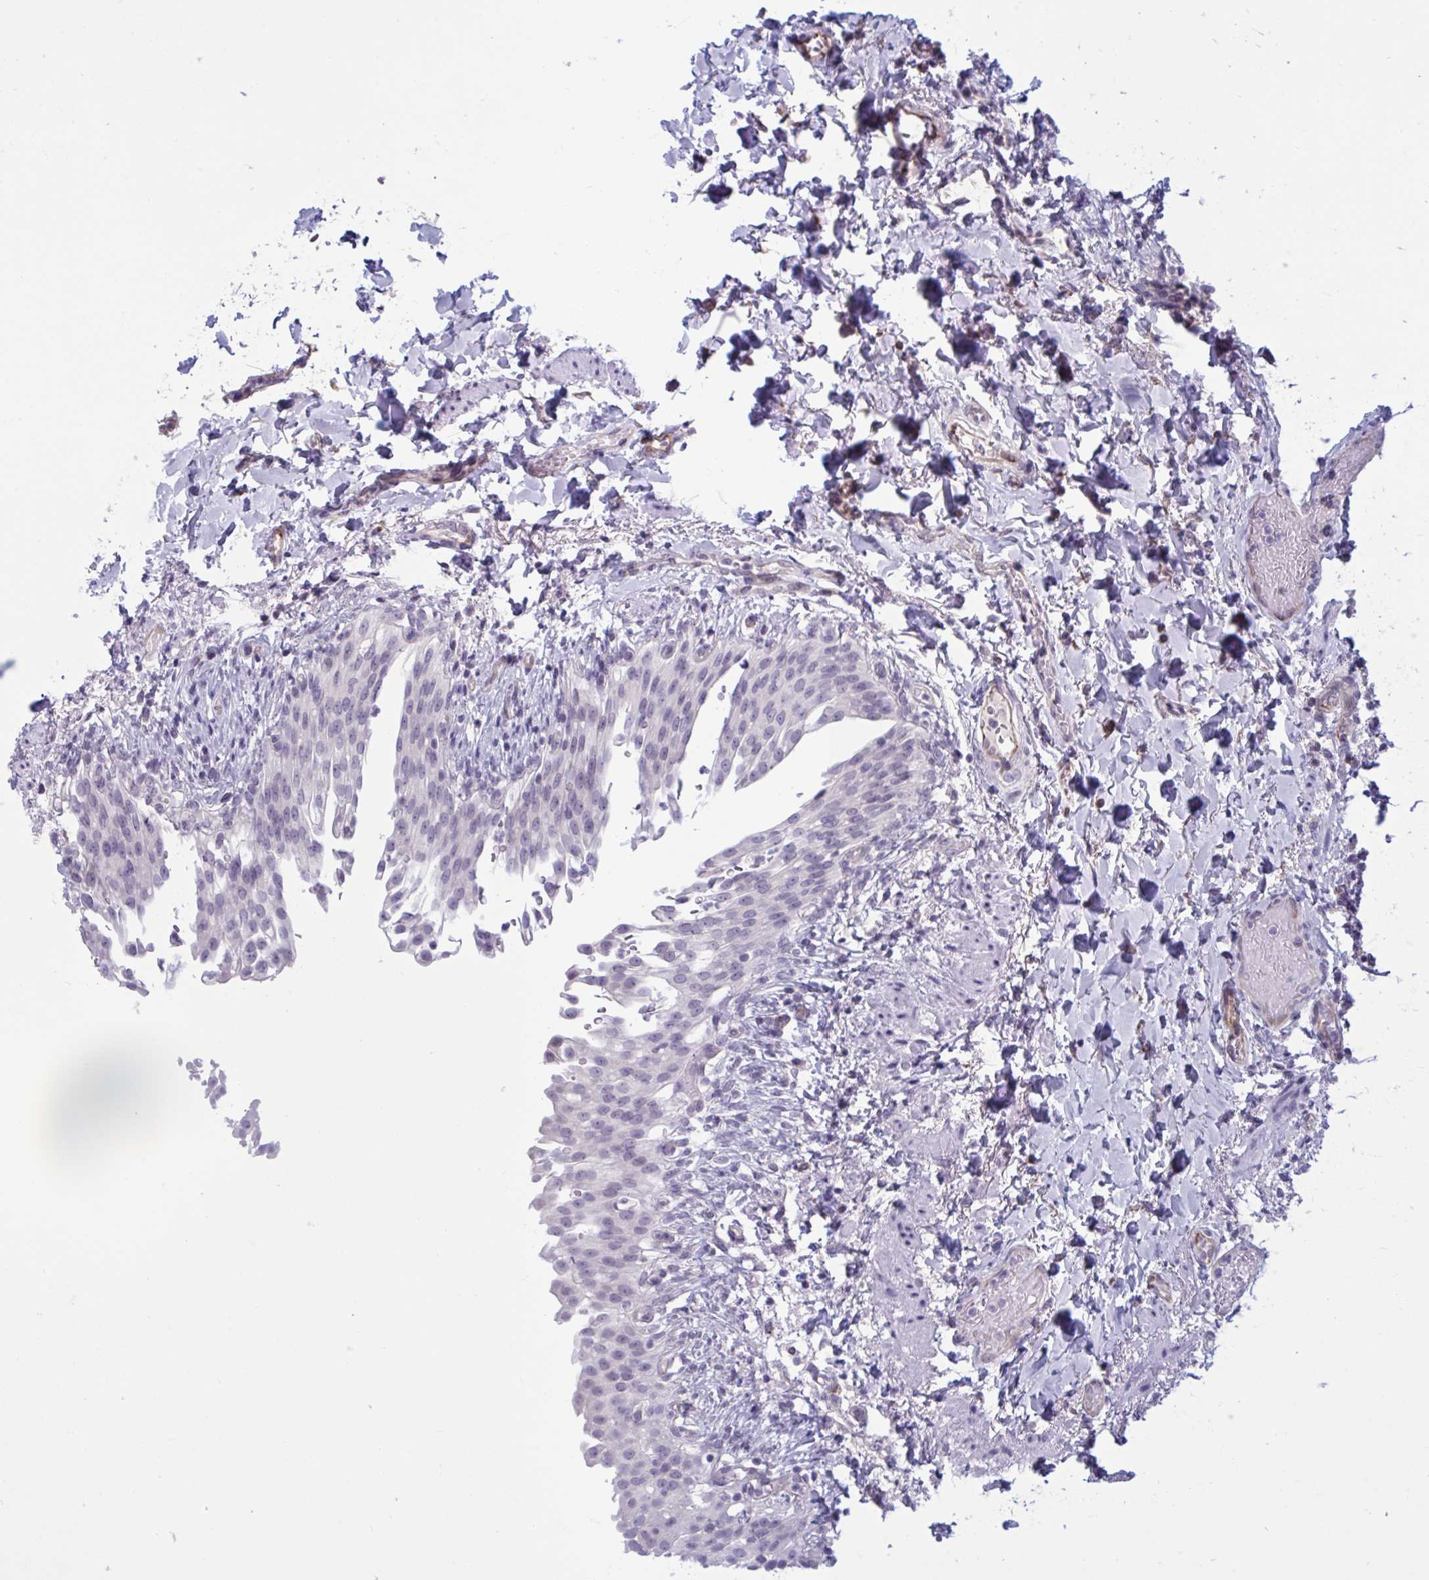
{"staining": {"intensity": "negative", "quantity": "none", "location": "none"}, "tissue": "urinary bladder", "cell_type": "Urothelial cells", "image_type": "normal", "snomed": [{"axis": "morphology", "description": "Normal tissue, NOS"}, {"axis": "topography", "description": "Urinary bladder"}, {"axis": "topography", "description": "Peripheral nerve tissue"}], "caption": "Immunohistochemistry micrograph of benign human urinary bladder stained for a protein (brown), which reveals no positivity in urothelial cells.", "gene": "OR1L3", "patient": {"sex": "female", "age": 60}}